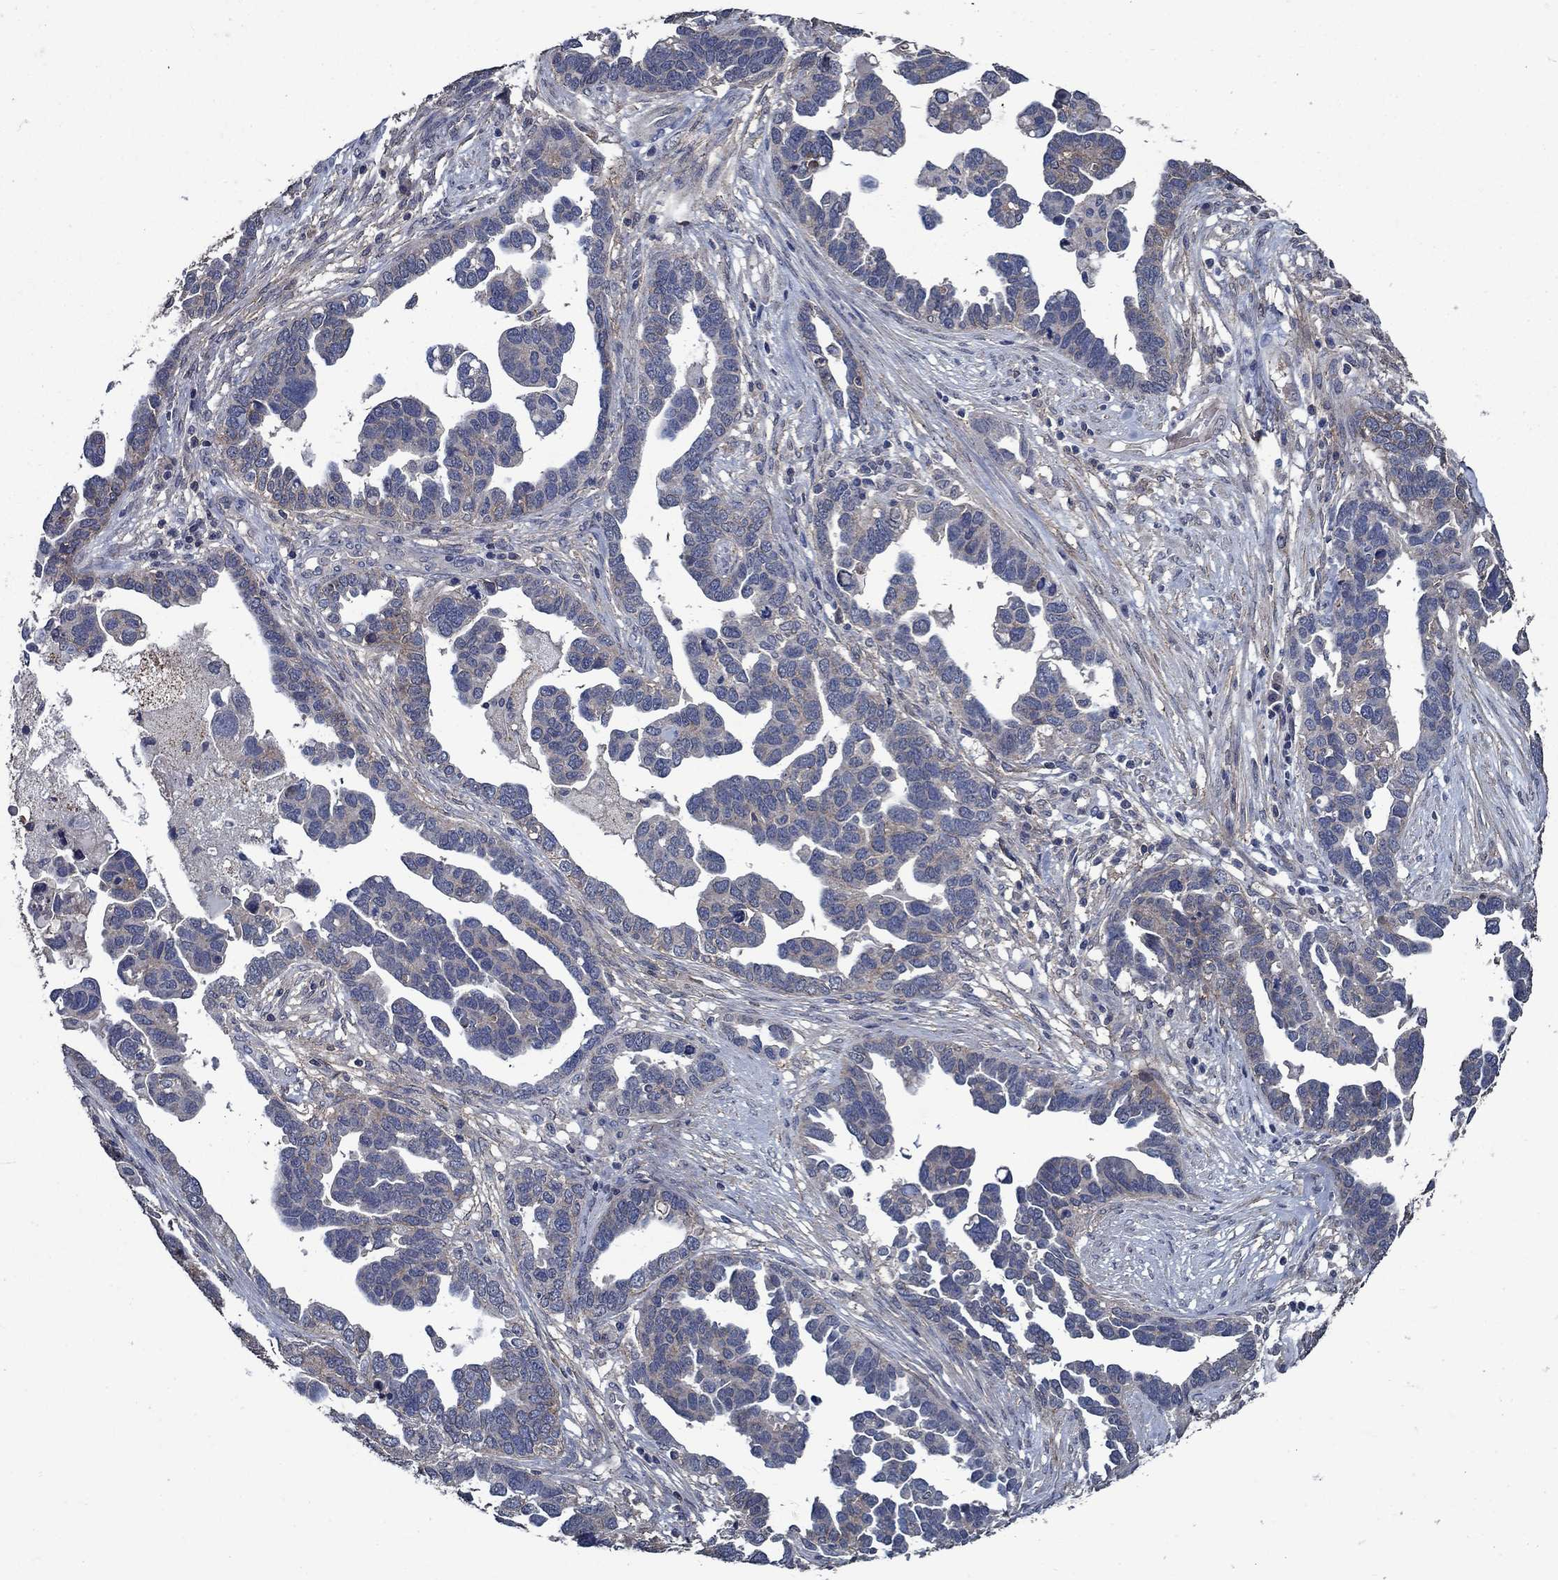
{"staining": {"intensity": "weak", "quantity": "<25%", "location": "cytoplasmic/membranous"}, "tissue": "ovarian cancer", "cell_type": "Tumor cells", "image_type": "cancer", "snomed": [{"axis": "morphology", "description": "Cystadenocarcinoma, serous, NOS"}, {"axis": "topography", "description": "Ovary"}], "caption": "Immunohistochemical staining of ovarian serous cystadenocarcinoma displays no significant staining in tumor cells.", "gene": "SLC44A1", "patient": {"sex": "female", "age": 54}}